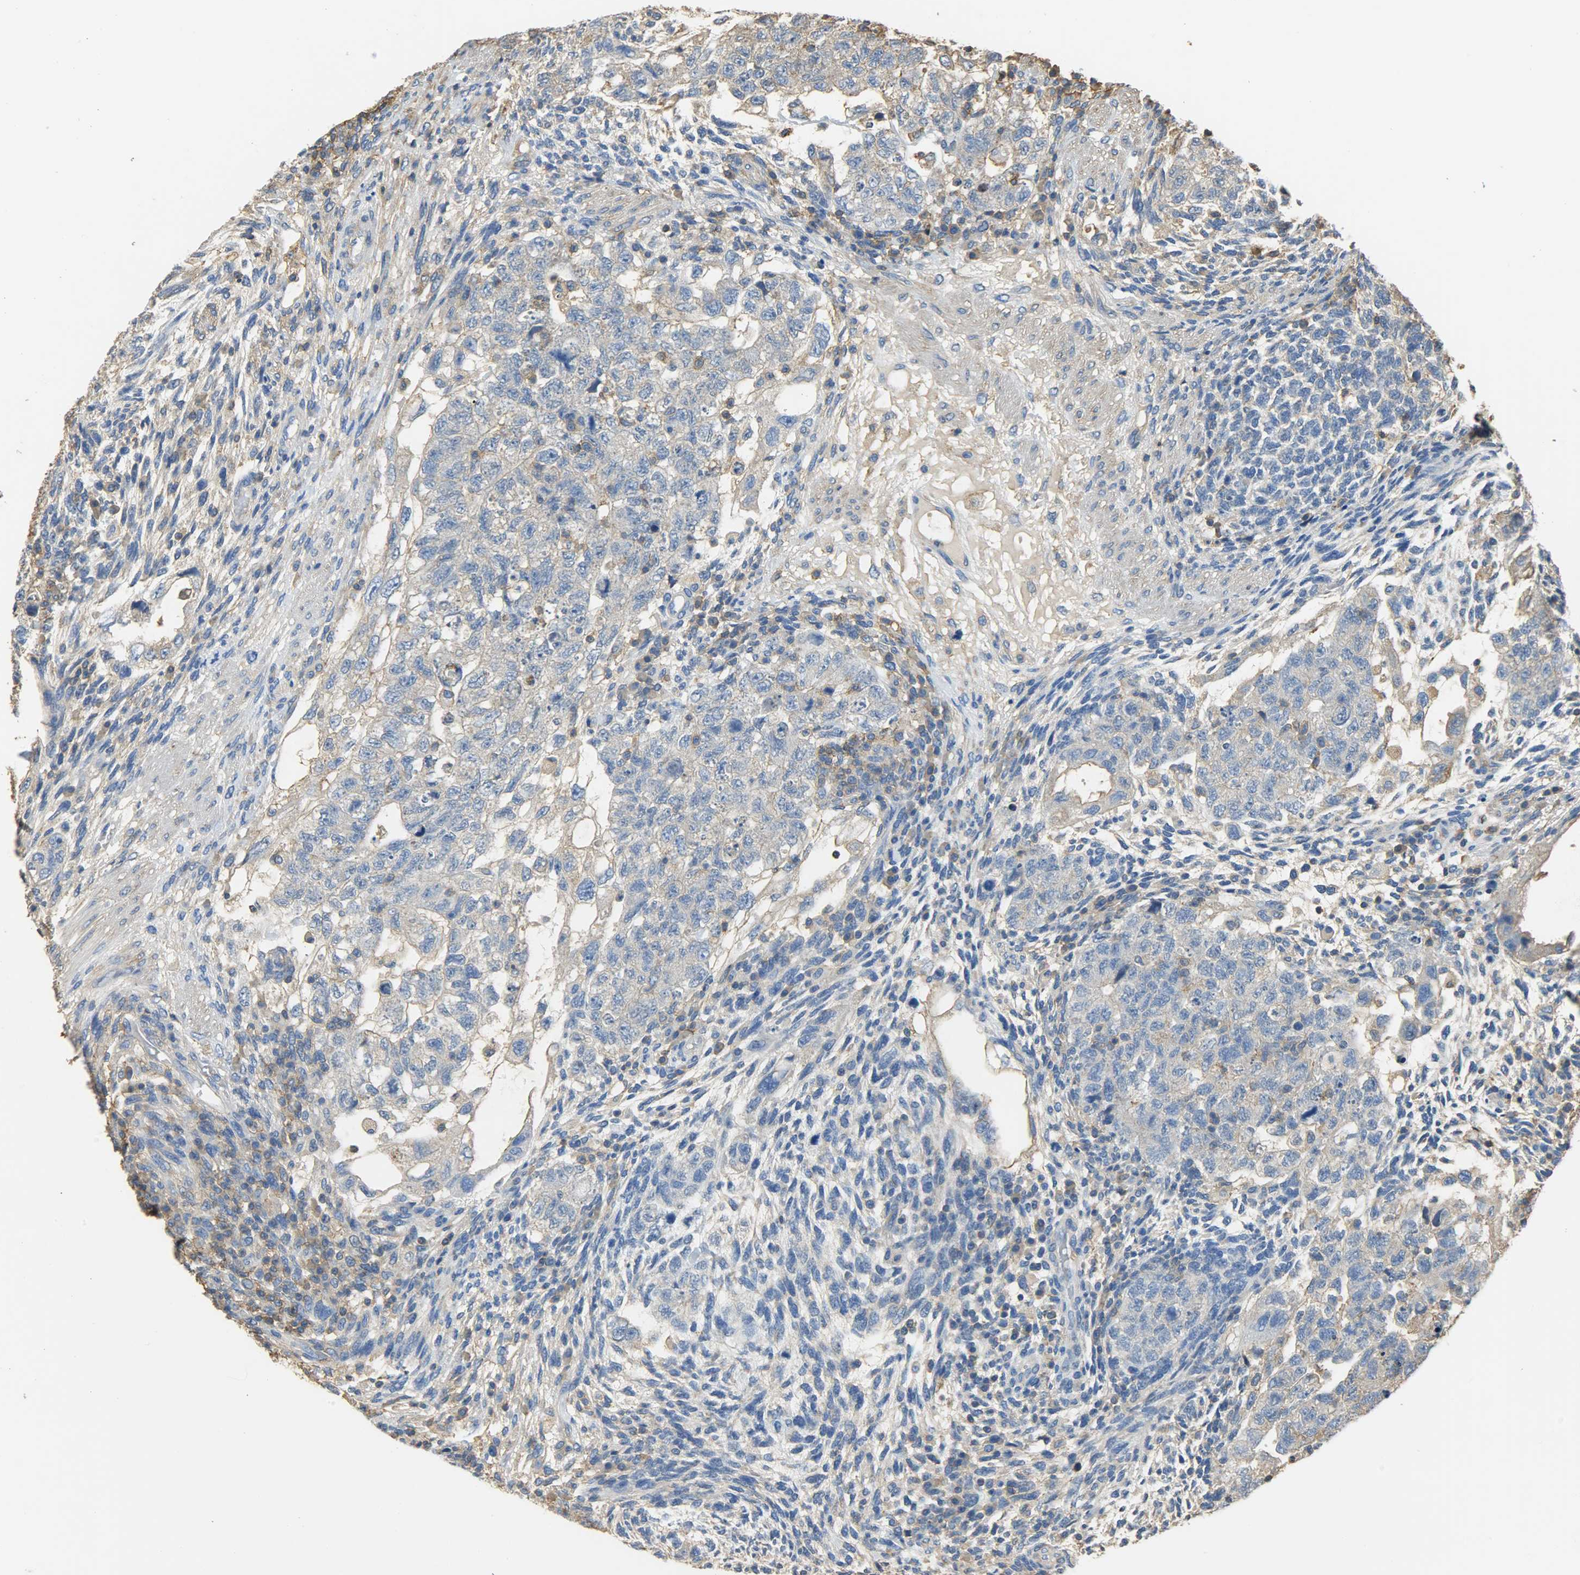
{"staining": {"intensity": "negative", "quantity": "none", "location": "none"}, "tissue": "testis cancer", "cell_type": "Tumor cells", "image_type": "cancer", "snomed": [{"axis": "morphology", "description": "Normal tissue, NOS"}, {"axis": "morphology", "description": "Carcinoma, Embryonal, NOS"}, {"axis": "topography", "description": "Testis"}], "caption": "This is an IHC image of human testis cancer. There is no staining in tumor cells.", "gene": "ANXA6", "patient": {"sex": "male", "age": 36}}